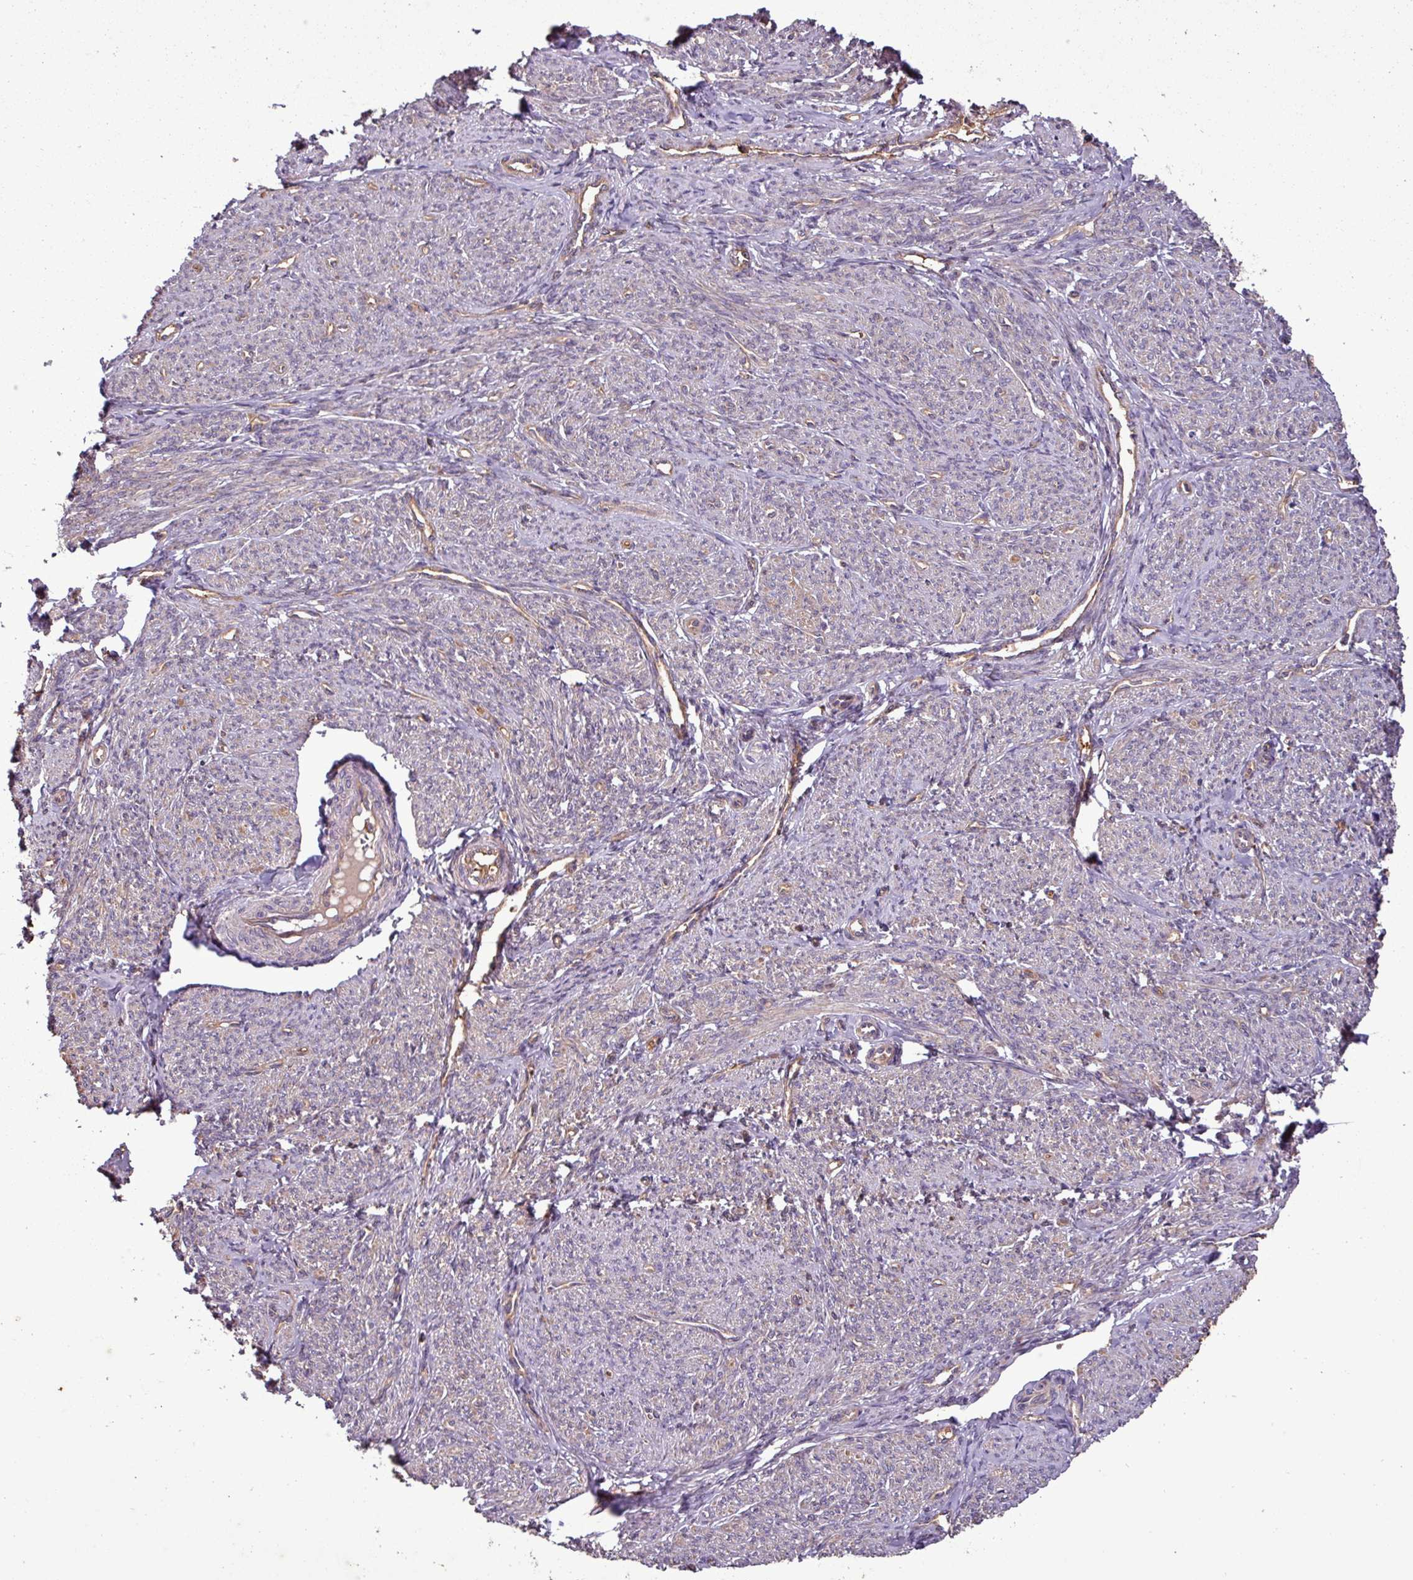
{"staining": {"intensity": "weak", "quantity": "25%-75%", "location": "cytoplasmic/membranous"}, "tissue": "smooth muscle", "cell_type": "Smooth muscle cells", "image_type": "normal", "snomed": [{"axis": "morphology", "description": "Normal tissue, NOS"}, {"axis": "topography", "description": "Smooth muscle"}], "caption": "IHC of normal human smooth muscle reveals low levels of weak cytoplasmic/membranous expression in about 25%-75% of smooth muscle cells.", "gene": "SIRPB2", "patient": {"sex": "female", "age": 65}}